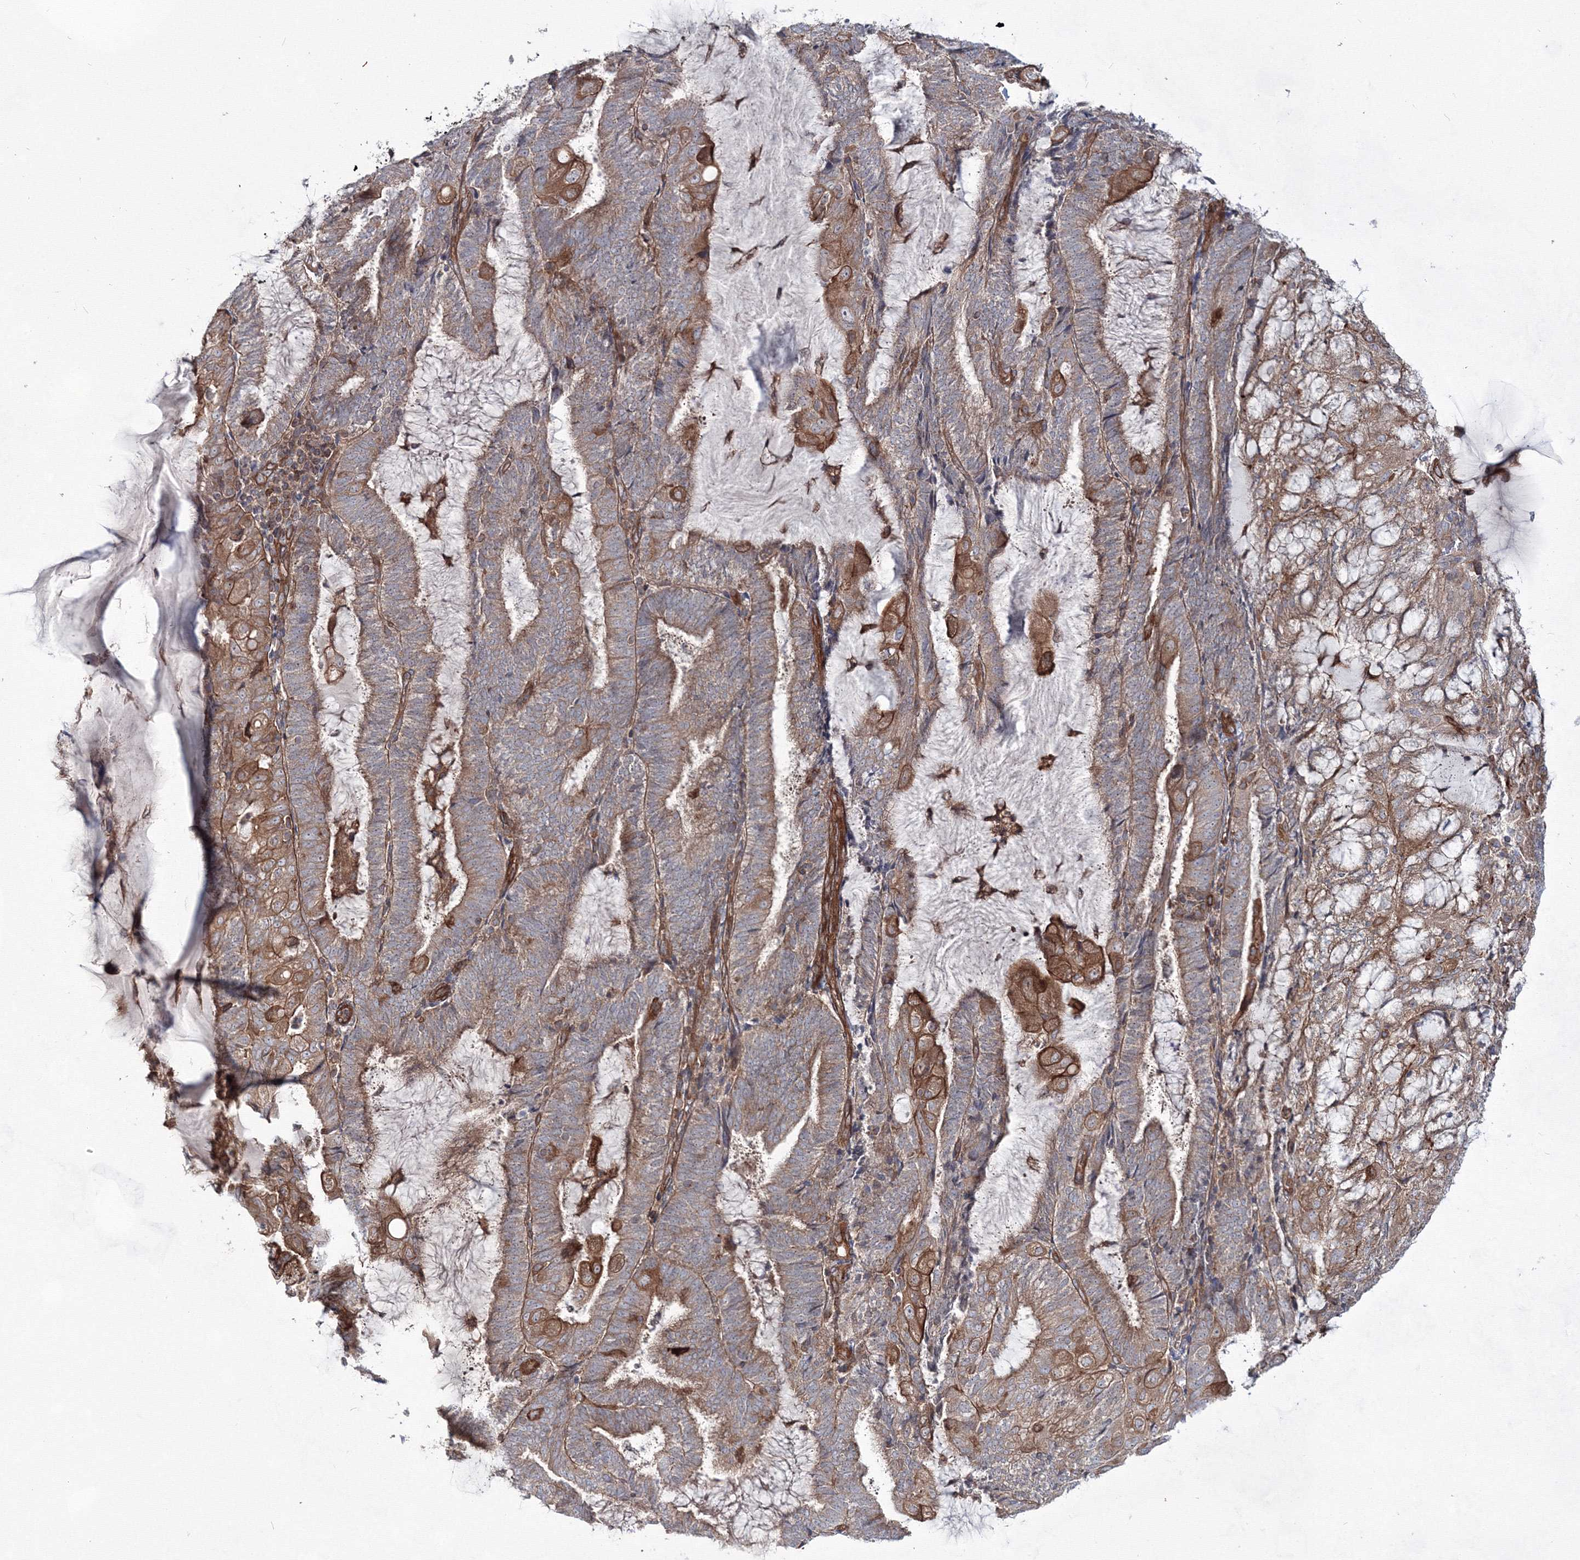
{"staining": {"intensity": "moderate", "quantity": "25%-75%", "location": "cytoplasmic/membranous"}, "tissue": "endometrial cancer", "cell_type": "Tumor cells", "image_type": "cancer", "snomed": [{"axis": "morphology", "description": "Adenocarcinoma, NOS"}, {"axis": "topography", "description": "Endometrium"}], "caption": "Immunohistochemical staining of human endometrial adenocarcinoma shows medium levels of moderate cytoplasmic/membranous expression in about 25%-75% of tumor cells.", "gene": "EXOC6", "patient": {"sex": "female", "age": 81}}